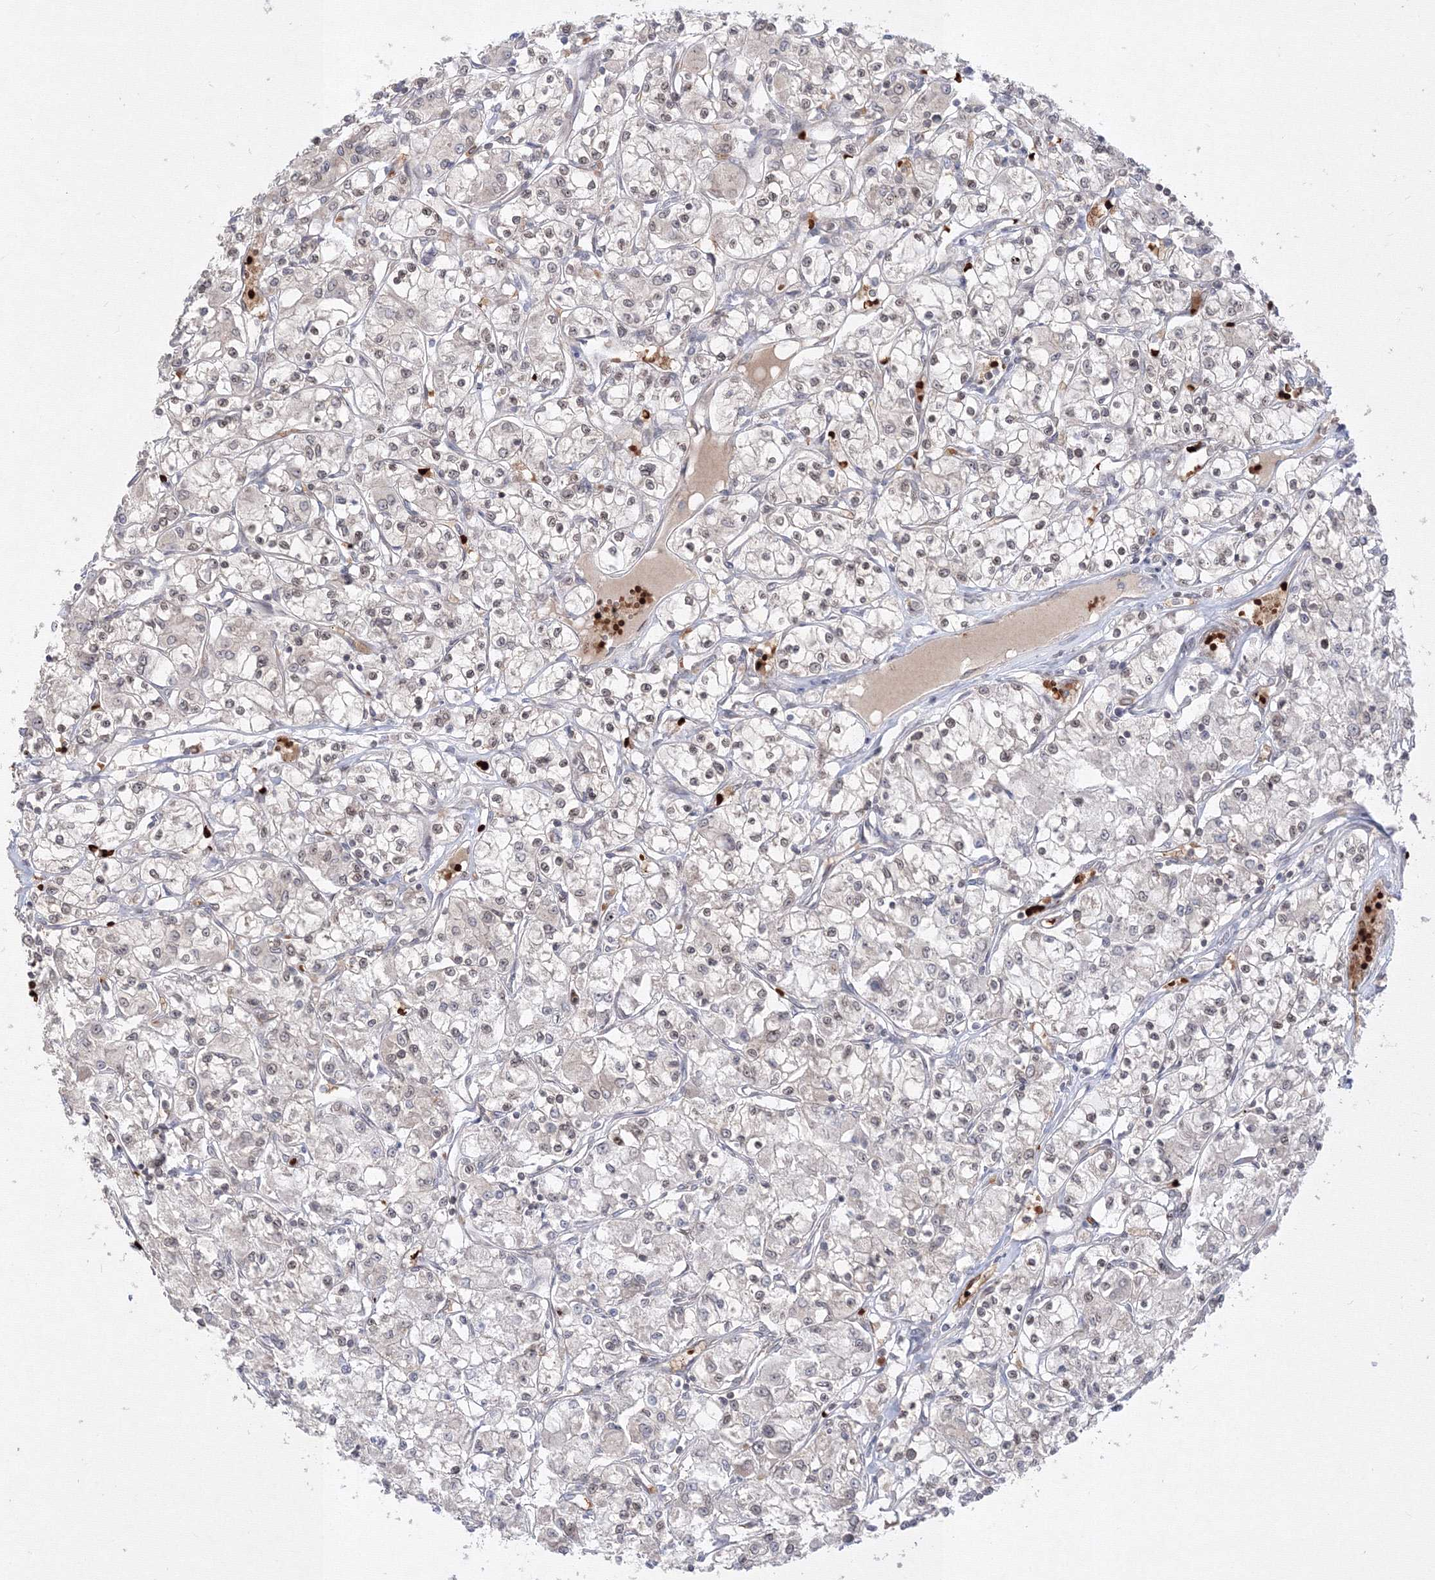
{"staining": {"intensity": "negative", "quantity": "none", "location": "none"}, "tissue": "renal cancer", "cell_type": "Tumor cells", "image_type": "cancer", "snomed": [{"axis": "morphology", "description": "Adenocarcinoma, NOS"}, {"axis": "topography", "description": "Kidney"}], "caption": "Immunohistochemical staining of renal cancer demonstrates no significant expression in tumor cells. The staining is performed using DAB (3,3'-diaminobenzidine) brown chromogen with nuclei counter-stained in using hematoxylin.", "gene": "DNAJB2", "patient": {"sex": "female", "age": 59}}